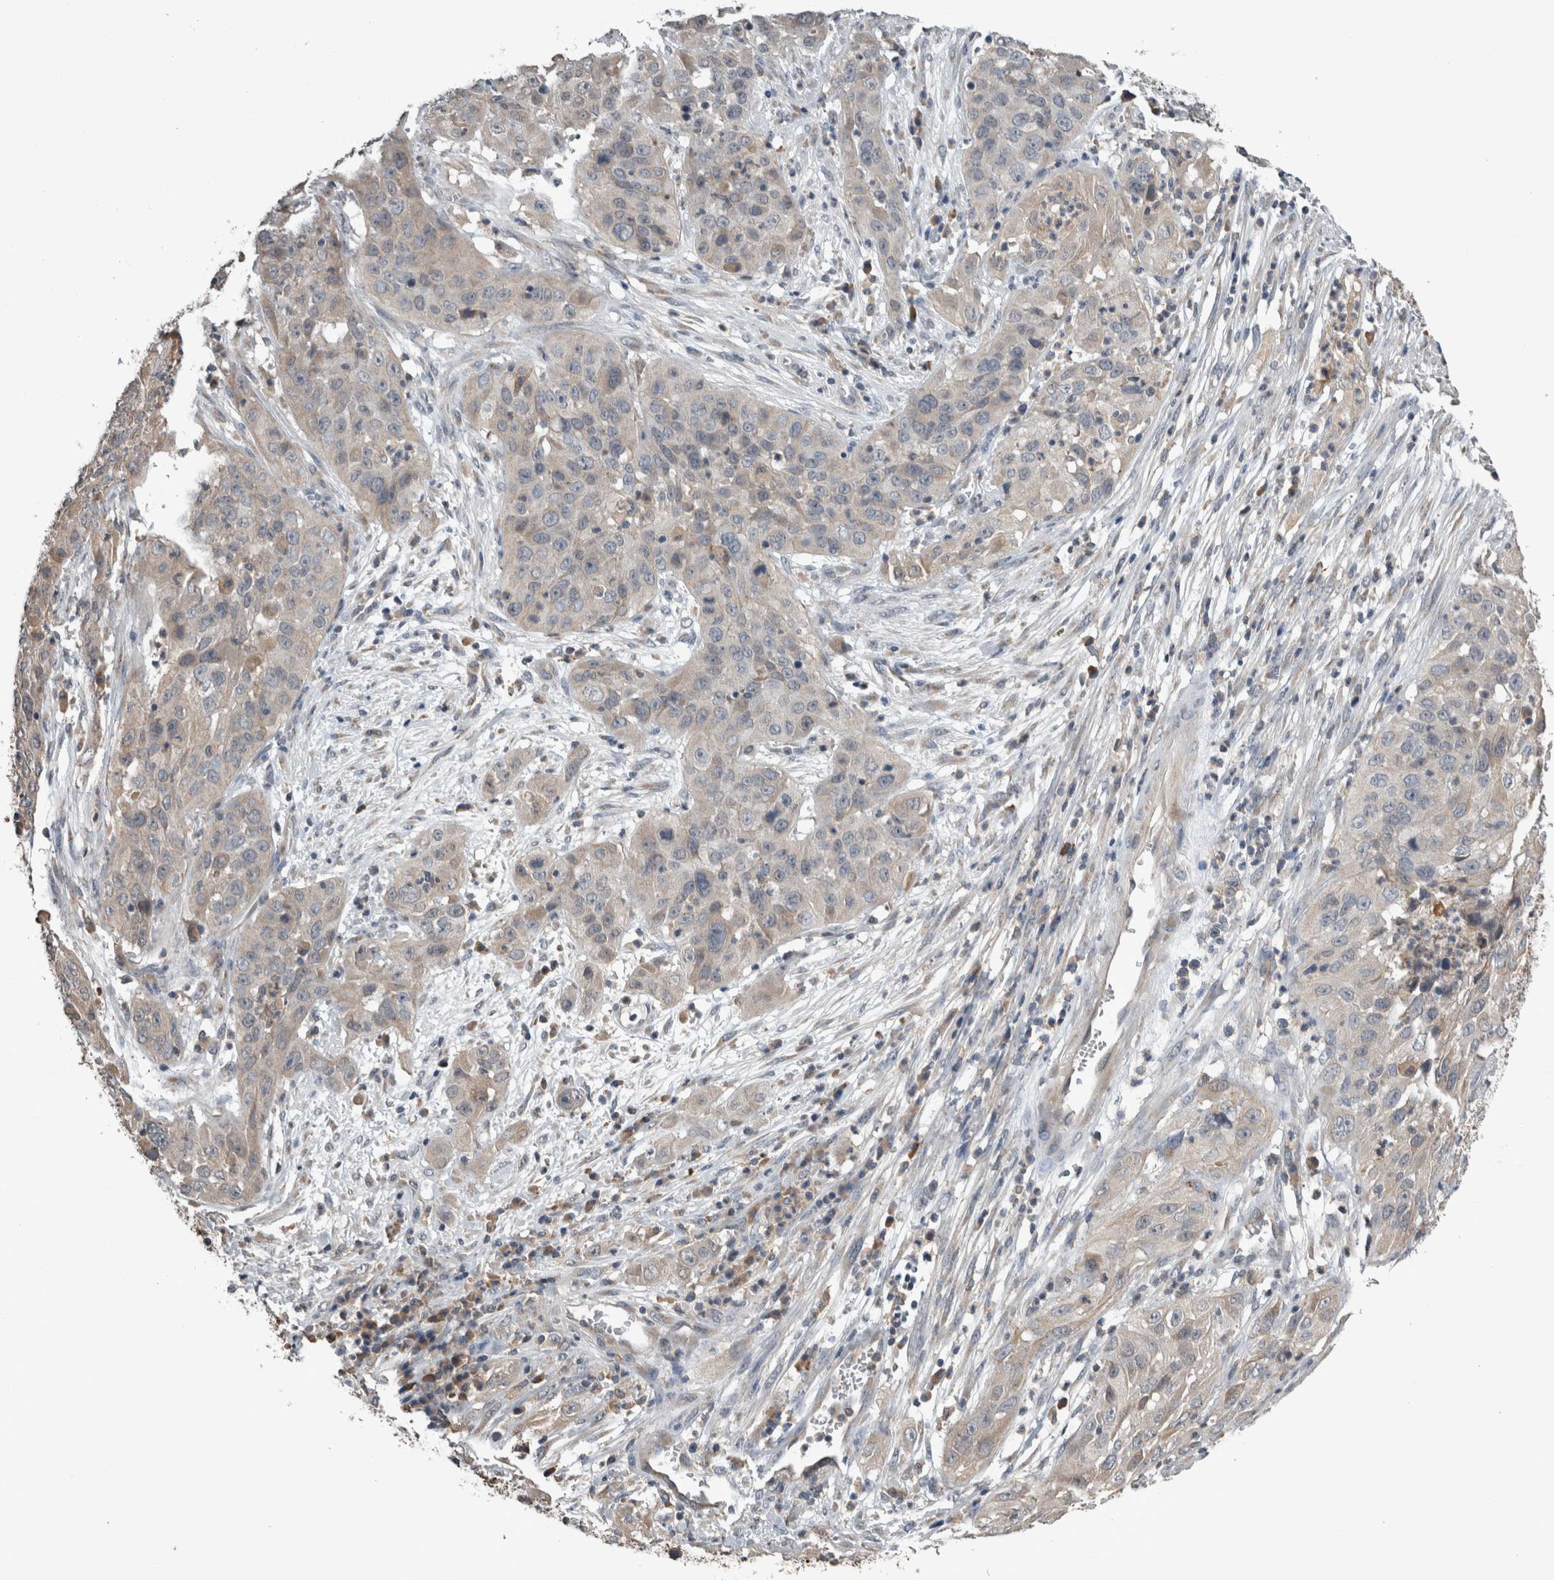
{"staining": {"intensity": "negative", "quantity": "none", "location": "none"}, "tissue": "cervical cancer", "cell_type": "Tumor cells", "image_type": "cancer", "snomed": [{"axis": "morphology", "description": "Squamous cell carcinoma, NOS"}, {"axis": "topography", "description": "Cervix"}], "caption": "Immunohistochemistry of human cervical cancer (squamous cell carcinoma) displays no positivity in tumor cells.", "gene": "ANXA13", "patient": {"sex": "female", "age": 32}}